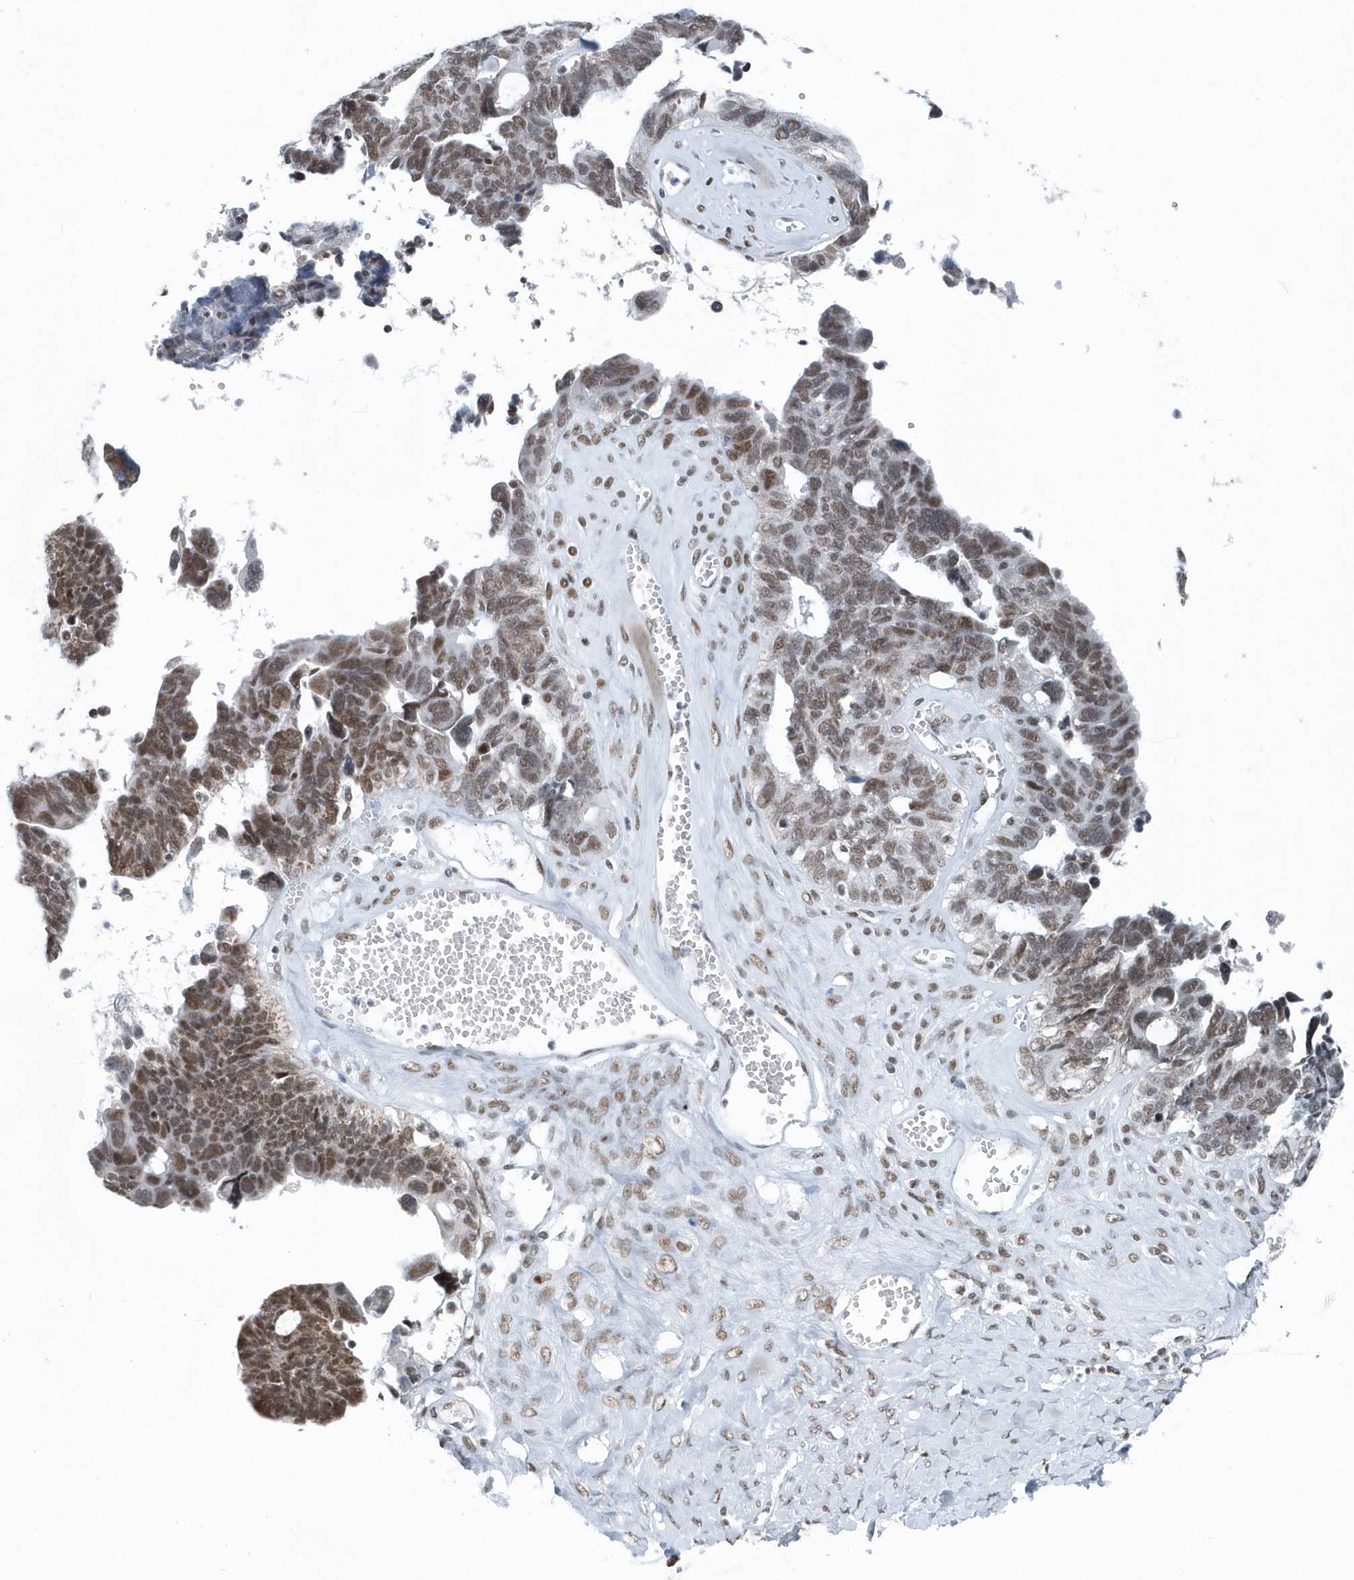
{"staining": {"intensity": "moderate", "quantity": "25%-75%", "location": "nuclear"}, "tissue": "ovarian cancer", "cell_type": "Tumor cells", "image_type": "cancer", "snomed": [{"axis": "morphology", "description": "Cystadenocarcinoma, serous, NOS"}, {"axis": "topography", "description": "Ovary"}], "caption": "The immunohistochemical stain shows moderate nuclear positivity in tumor cells of ovarian serous cystadenocarcinoma tissue. The staining is performed using DAB brown chromogen to label protein expression. The nuclei are counter-stained blue using hematoxylin.", "gene": "FIP1L1", "patient": {"sex": "female", "age": 79}}